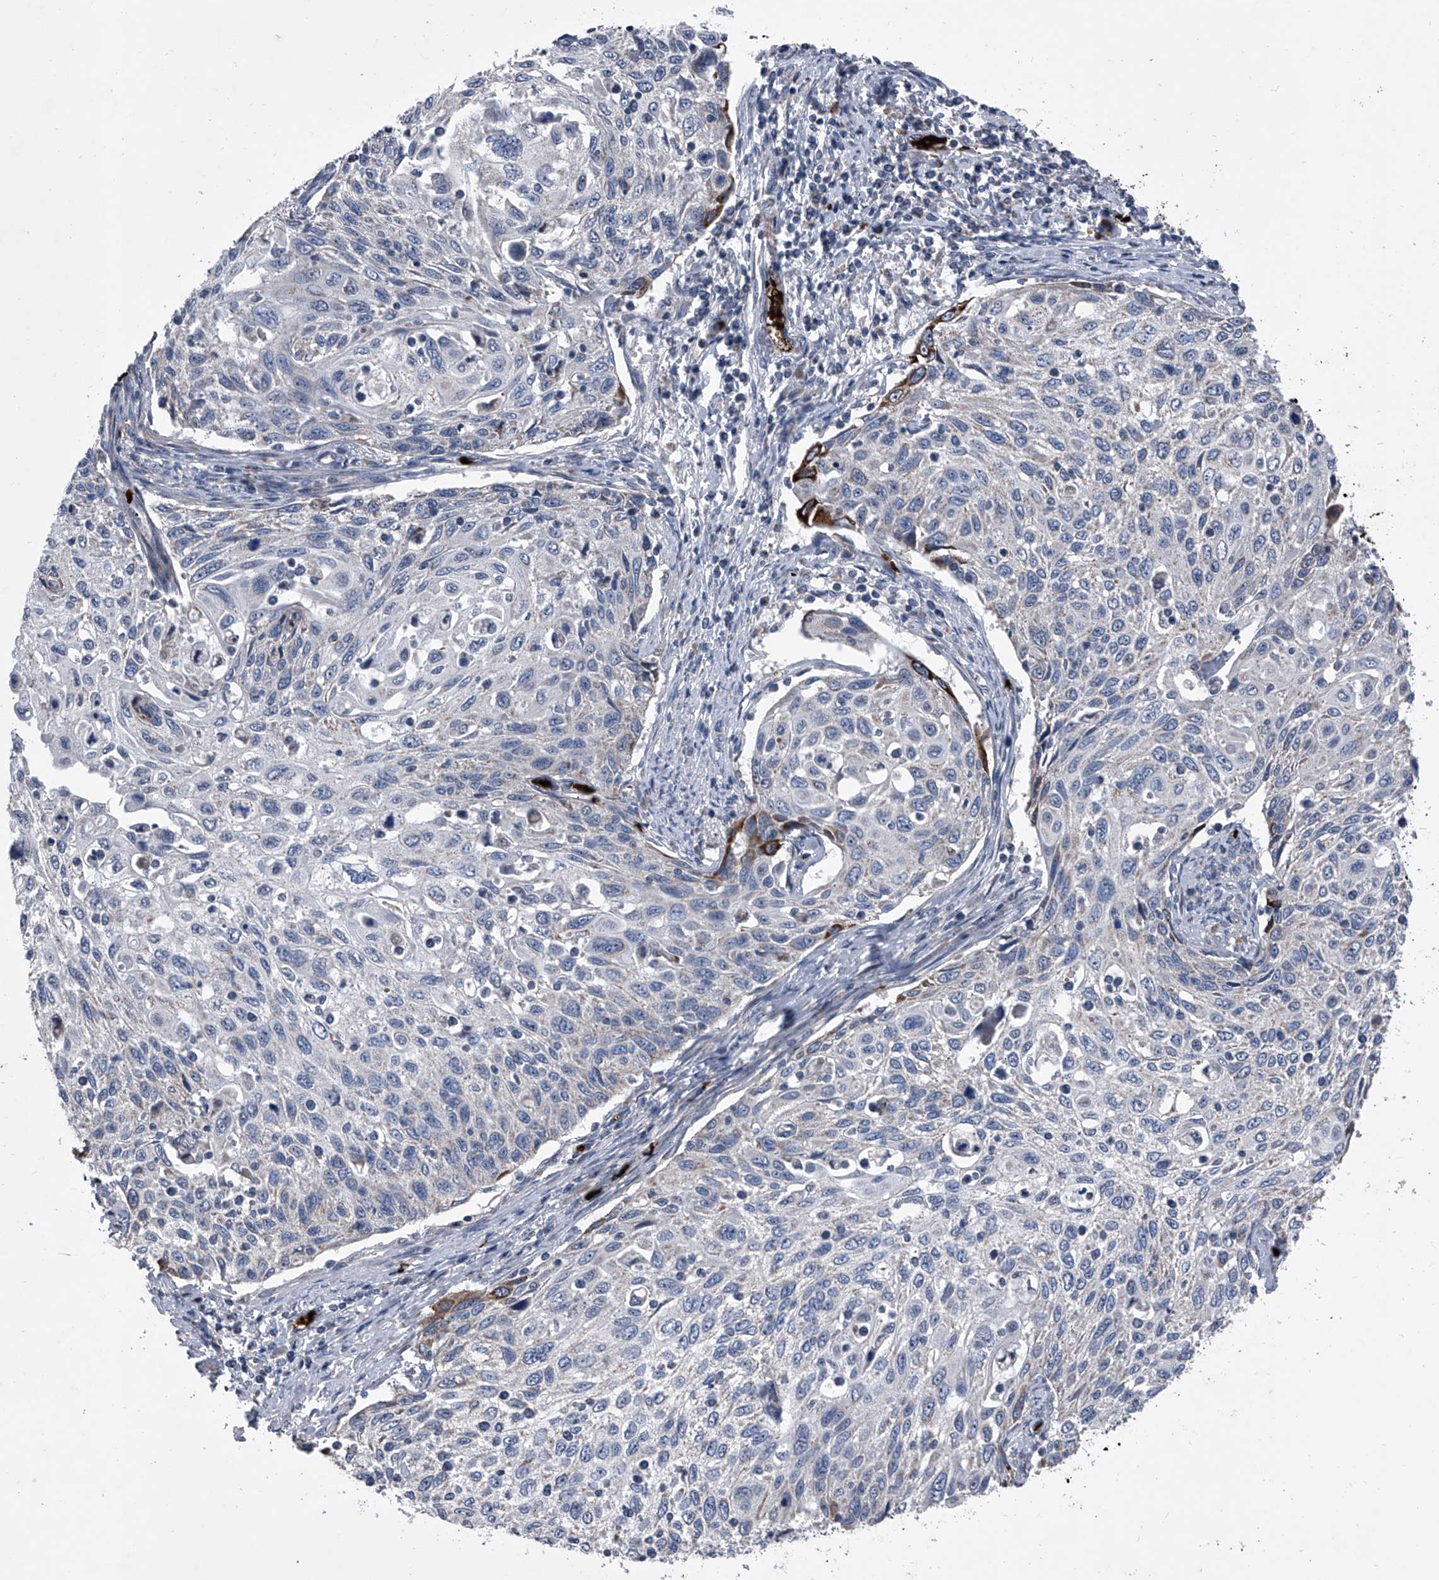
{"staining": {"intensity": "moderate", "quantity": "<25%", "location": "cytoplasmic/membranous"}, "tissue": "cervical cancer", "cell_type": "Tumor cells", "image_type": "cancer", "snomed": [{"axis": "morphology", "description": "Squamous cell carcinoma, NOS"}, {"axis": "topography", "description": "Cervix"}], "caption": "This histopathology image exhibits IHC staining of cervical squamous cell carcinoma, with low moderate cytoplasmic/membranous staining in about <25% of tumor cells.", "gene": "CEP85L", "patient": {"sex": "female", "age": 70}}